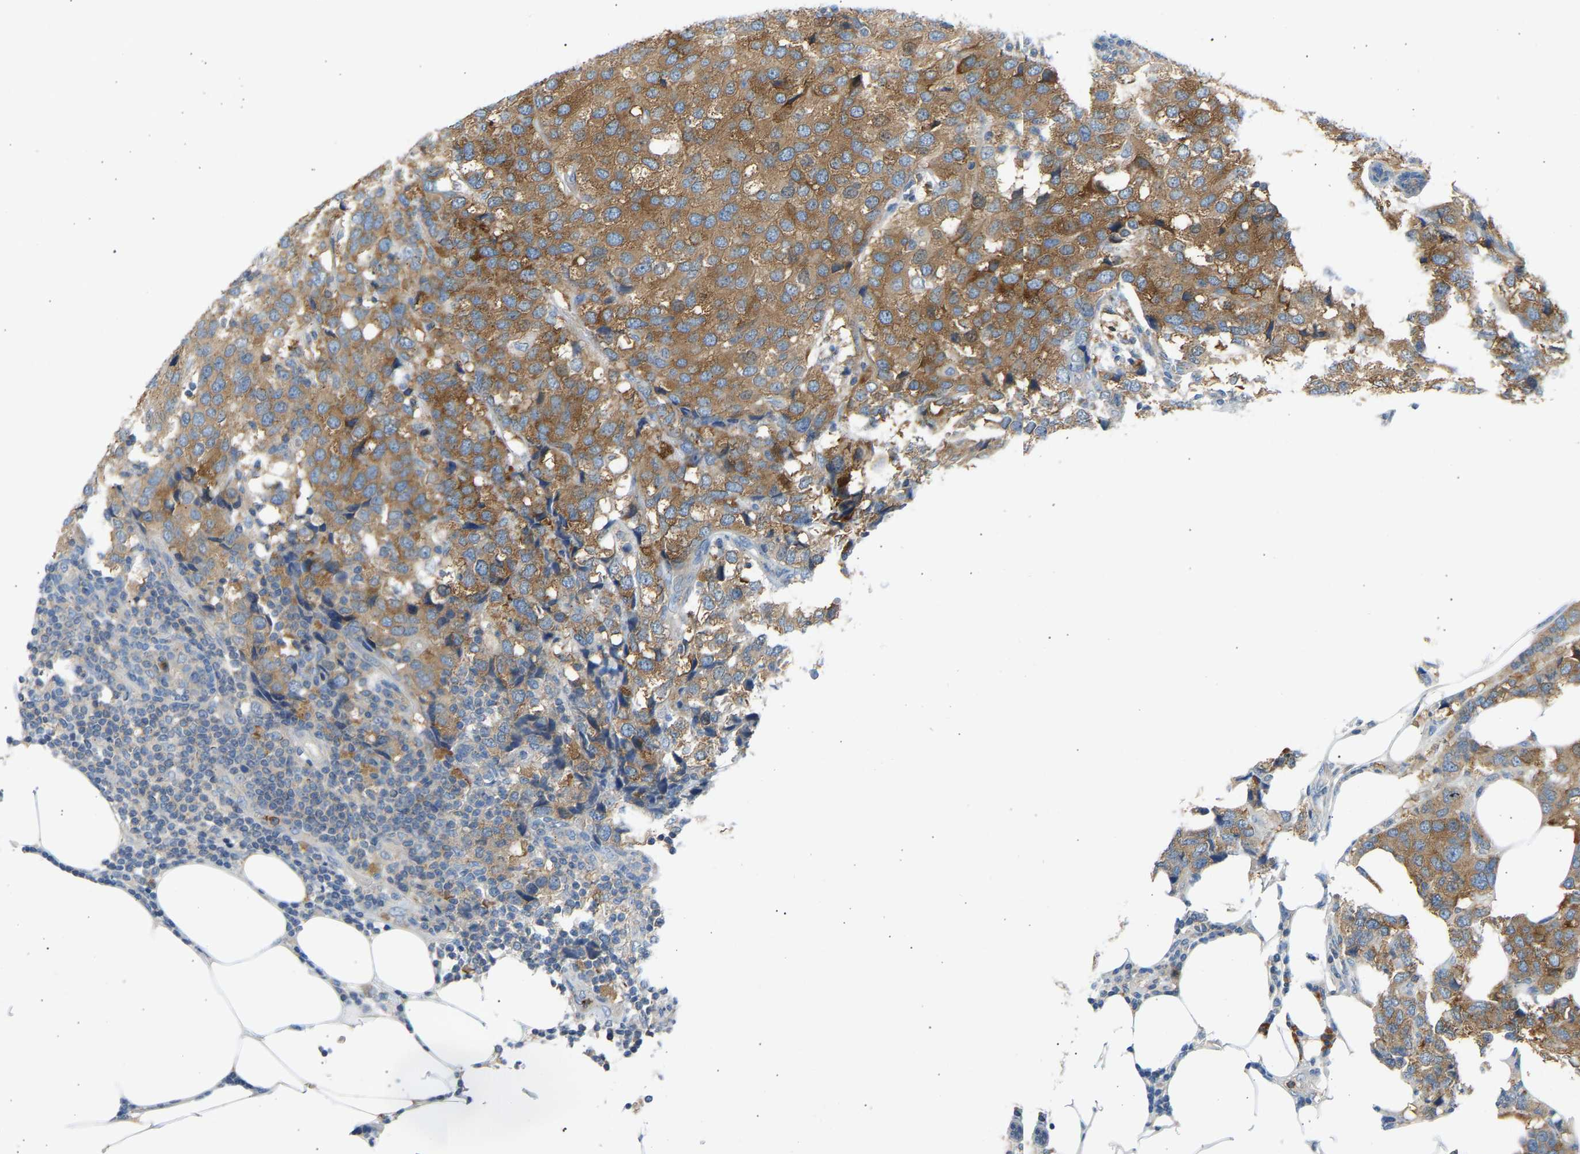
{"staining": {"intensity": "moderate", "quantity": ">75%", "location": "cytoplasmic/membranous"}, "tissue": "breast cancer", "cell_type": "Tumor cells", "image_type": "cancer", "snomed": [{"axis": "morphology", "description": "Lobular carcinoma"}, {"axis": "topography", "description": "Breast"}], "caption": "Breast cancer (lobular carcinoma) was stained to show a protein in brown. There is medium levels of moderate cytoplasmic/membranous expression in approximately >75% of tumor cells. (DAB (3,3'-diaminobenzidine) = brown stain, brightfield microscopy at high magnification).", "gene": "TRIM50", "patient": {"sex": "female", "age": 59}}